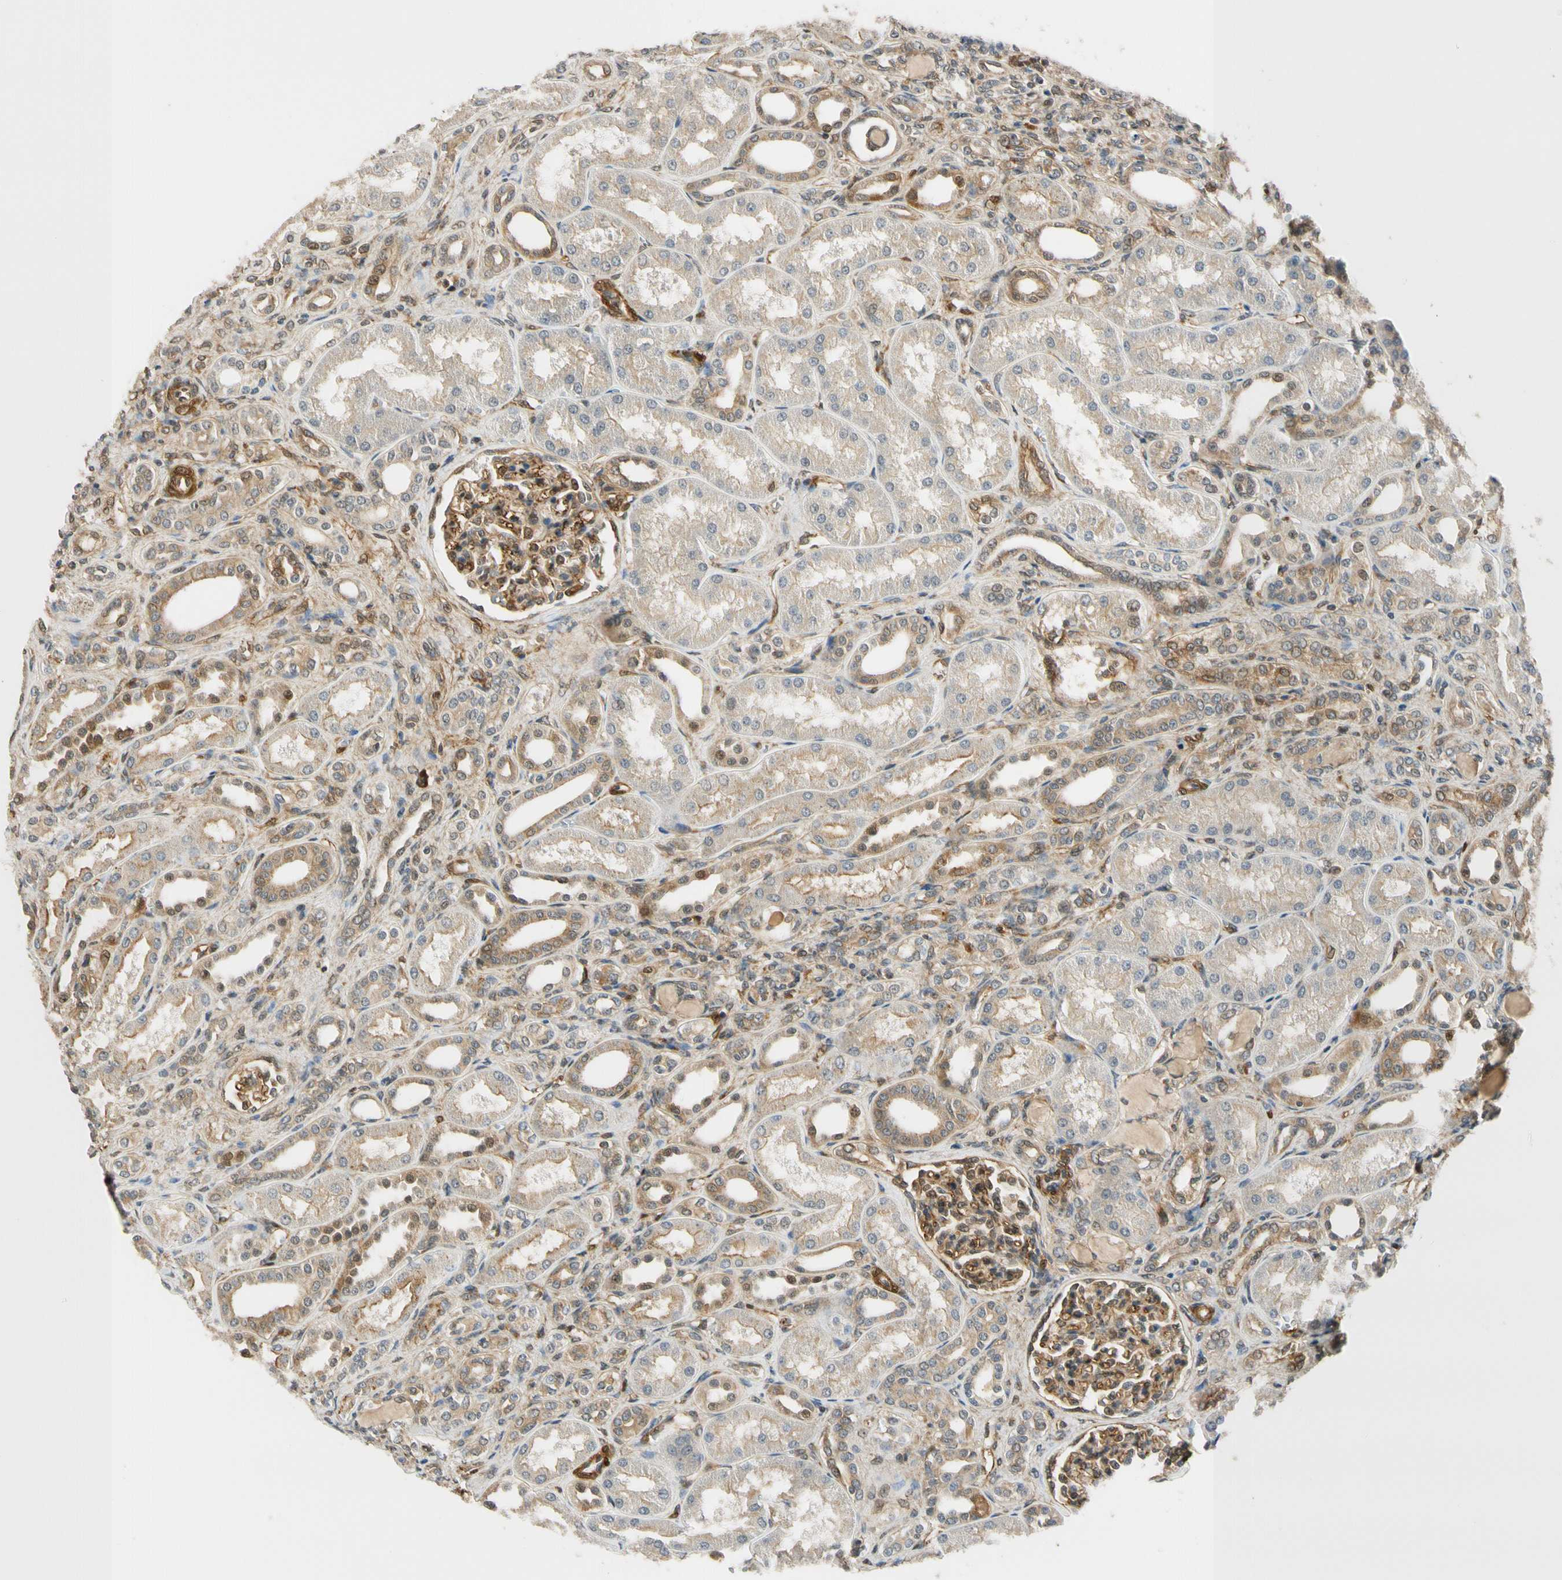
{"staining": {"intensity": "moderate", "quantity": ">75%", "location": "cytoplasmic/membranous"}, "tissue": "kidney", "cell_type": "Cells in glomeruli", "image_type": "normal", "snomed": [{"axis": "morphology", "description": "Normal tissue, NOS"}, {"axis": "topography", "description": "Kidney"}], "caption": "This is a photomicrograph of IHC staining of unremarkable kidney, which shows moderate staining in the cytoplasmic/membranous of cells in glomeruli.", "gene": "RASGRF1", "patient": {"sex": "male", "age": 7}}